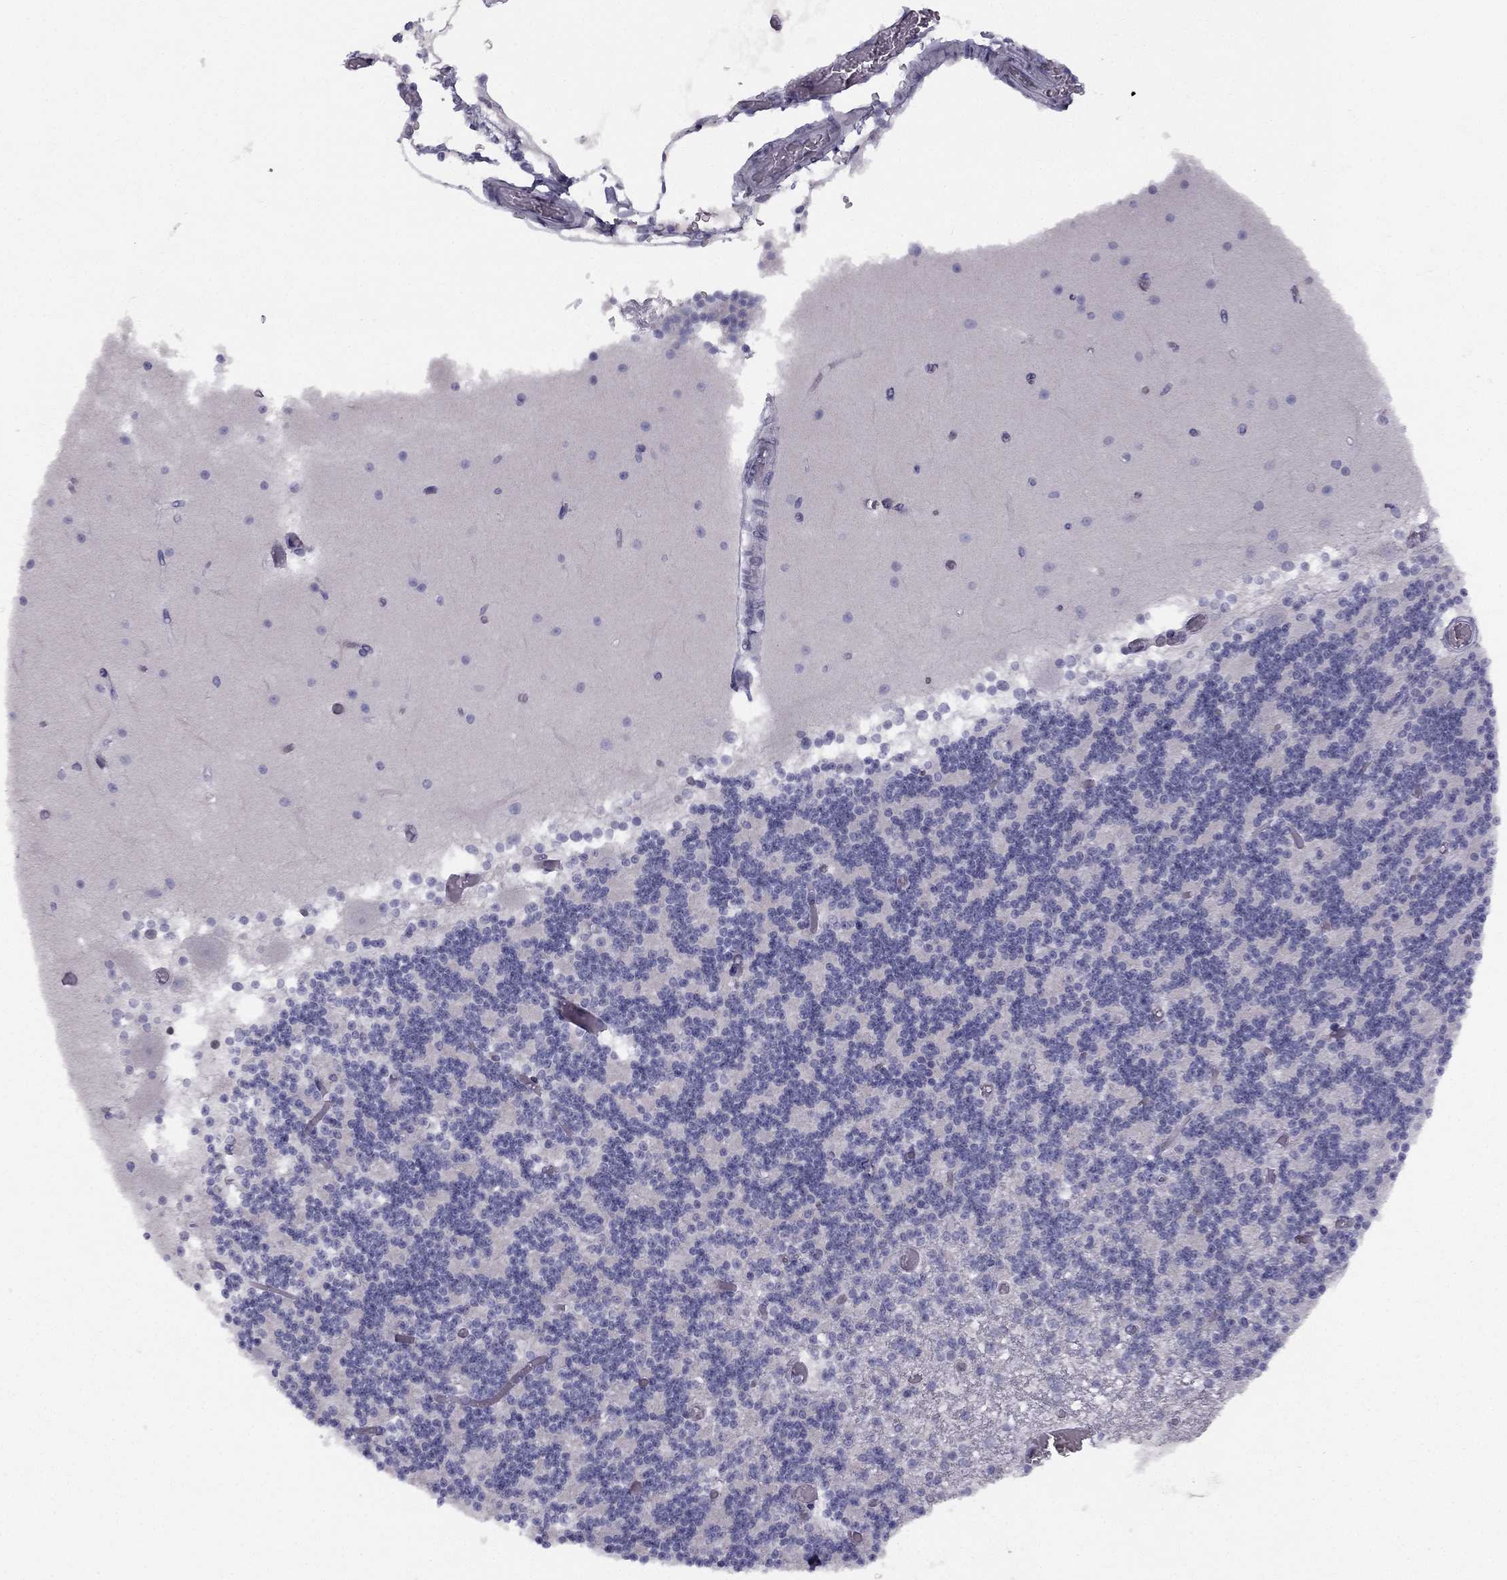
{"staining": {"intensity": "negative", "quantity": "none", "location": "none"}, "tissue": "cerebellum", "cell_type": "Cells in granular layer", "image_type": "normal", "snomed": [{"axis": "morphology", "description": "Normal tissue, NOS"}, {"axis": "topography", "description": "Cerebellum"}], "caption": "DAB (3,3'-diaminobenzidine) immunohistochemical staining of normal human cerebellum displays no significant staining in cells in granular layer.", "gene": "TRPS1", "patient": {"sex": "female", "age": 28}}